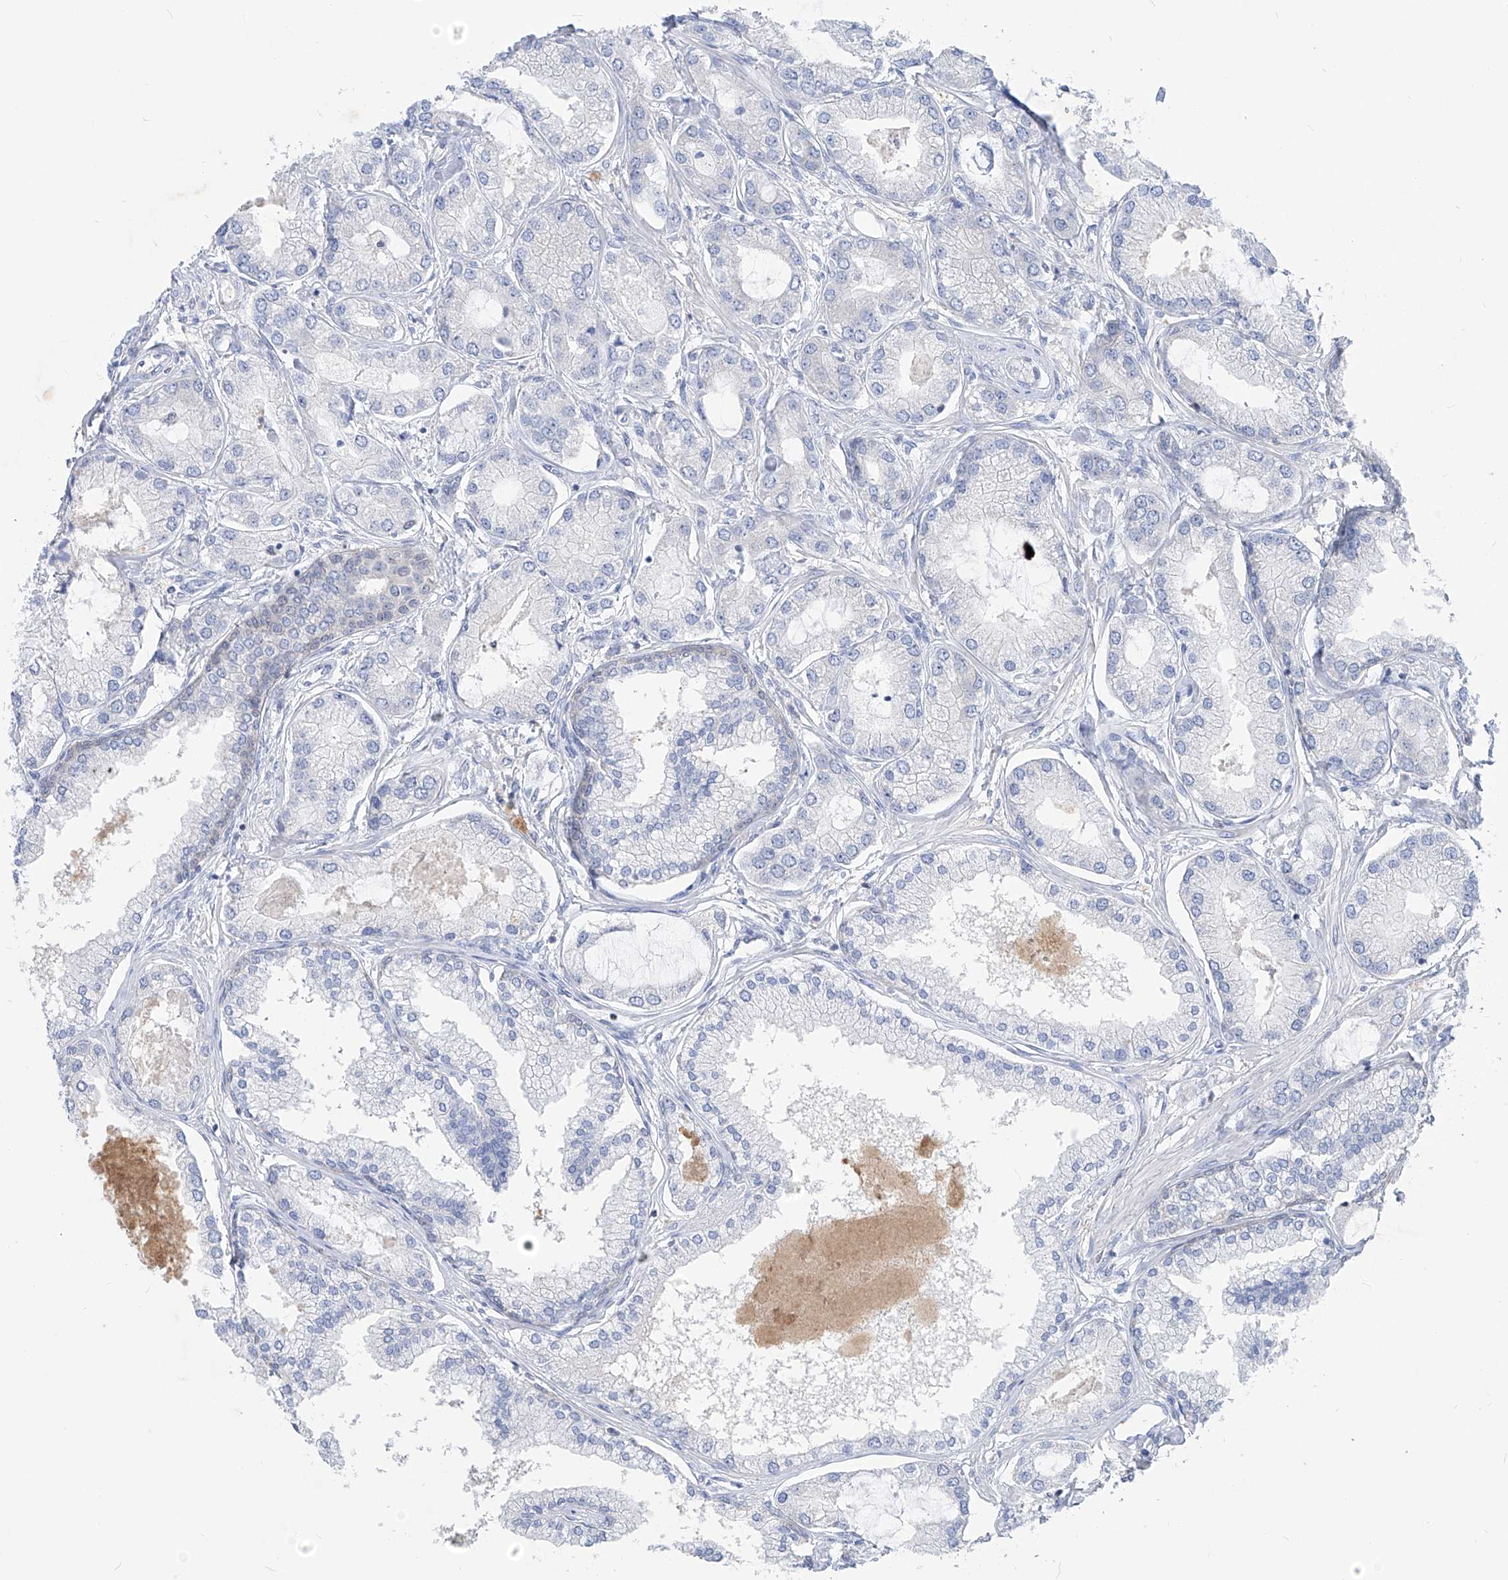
{"staining": {"intensity": "negative", "quantity": "none", "location": "none"}, "tissue": "prostate cancer", "cell_type": "Tumor cells", "image_type": "cancer", "snomed": [{"axis": "morphology", "description": "Adenocarcinoma, Low grade"}, {"axis": "topography", "description": "Prostate"}], "caption": "An immunohistochemistry image of prostate cancer is shown. There is no staining in tumor cells of prostate cancer.", "gene": "UFL1", "patient": {"sex": "male", "age": 62}}